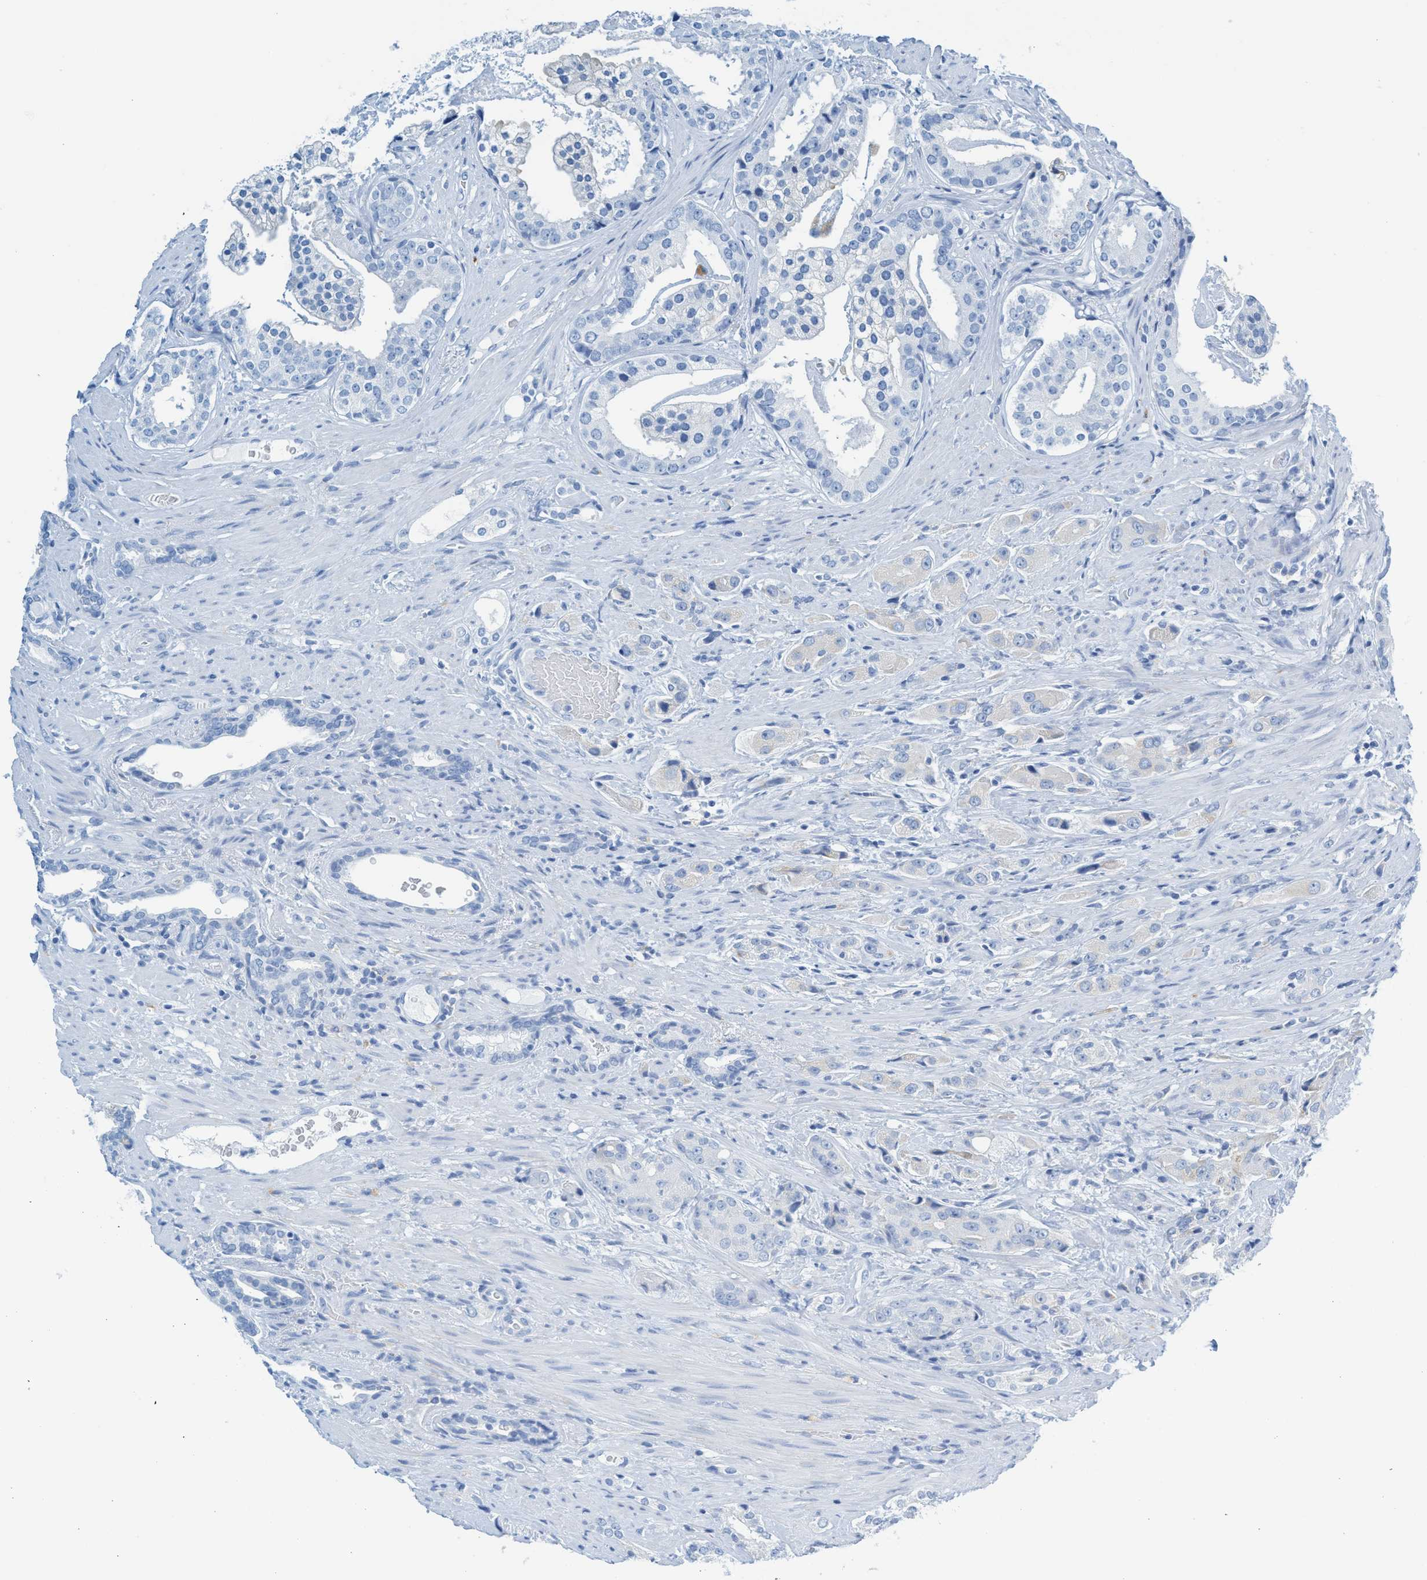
{"staining": {"intensity": "negative", "quantity": "none", "location": "none"}, "tissue": "prostate cancer", "cell_type": "Tumor cells", "image_type": "cancer", "snomed": [{"axis": "morphology", "description": "Adenocarcinoma, High grade"}, {"axis": "topography", "description": "Prostate"}], "caption": "There is no significant staining in tumor cells of prostate cancer.", "gene": "C21orf62", "patient": {"sex": "male", "age": 71}}